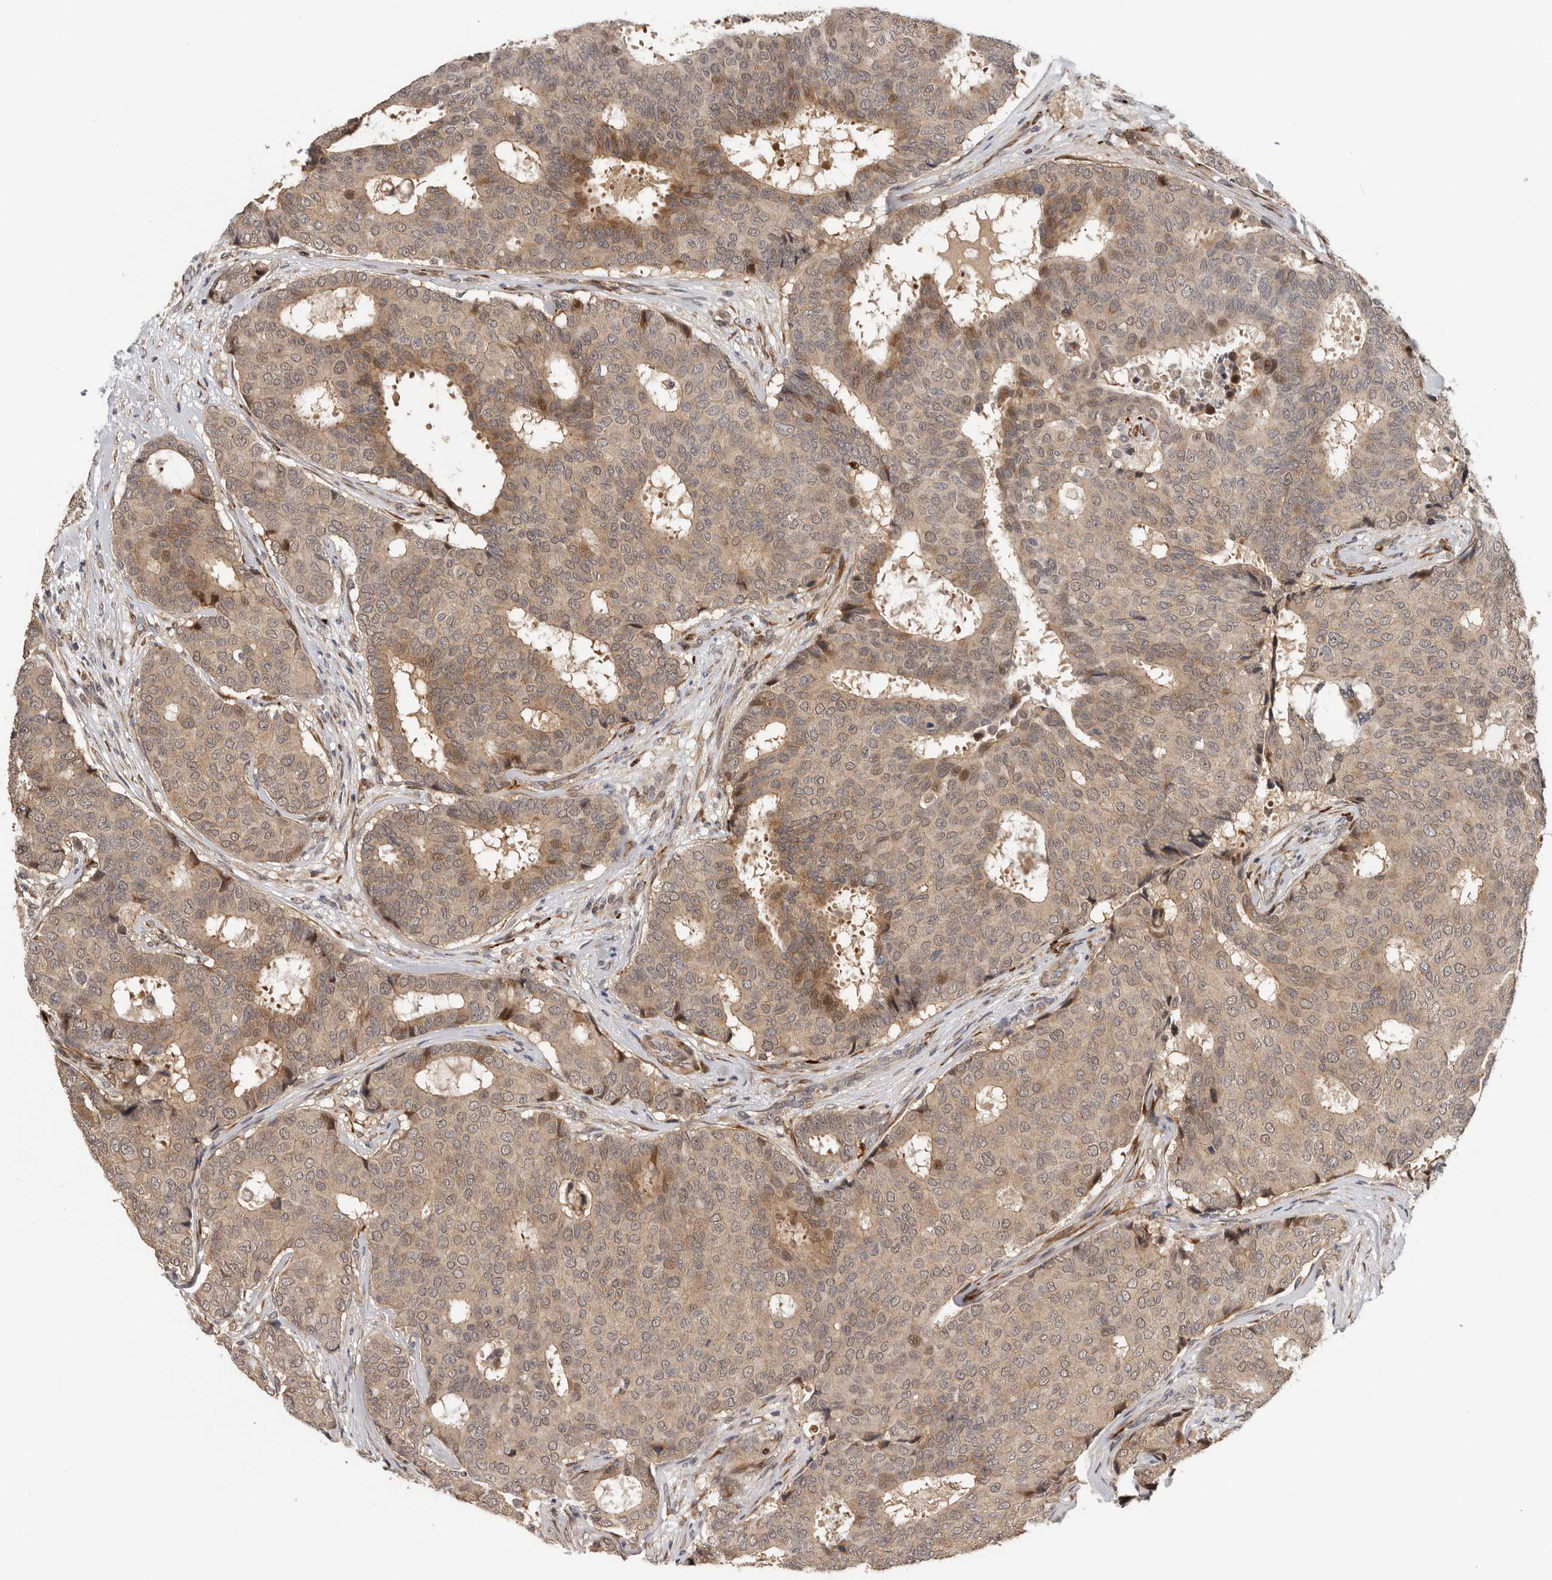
{"staining": {"intensity": "moderate", "quantity": ">75%", "location": "cytoplasmic/membranous,nuclear"}, "tissue": "breast cancer", "cell_type": "Tumor cells", "image_type": "cancer", "snomed": [{"axis": "morphology", "description": "Duct carcinoma"}, {"axis": "topography", "description": "Breast"}], "caption": "This histopathology image demonstrates breast cancer (invasive ductal carcinoma) stained with immunohistochemistry (IHC) to label a protein in brown. The cytoplasmic/membranous and nuclear of tumor cells show moderate positivity for the protein. Nuclei are counter-stained blue.", "gene": "HENMT1", "patient": {"sex": "female", "age": 75}}